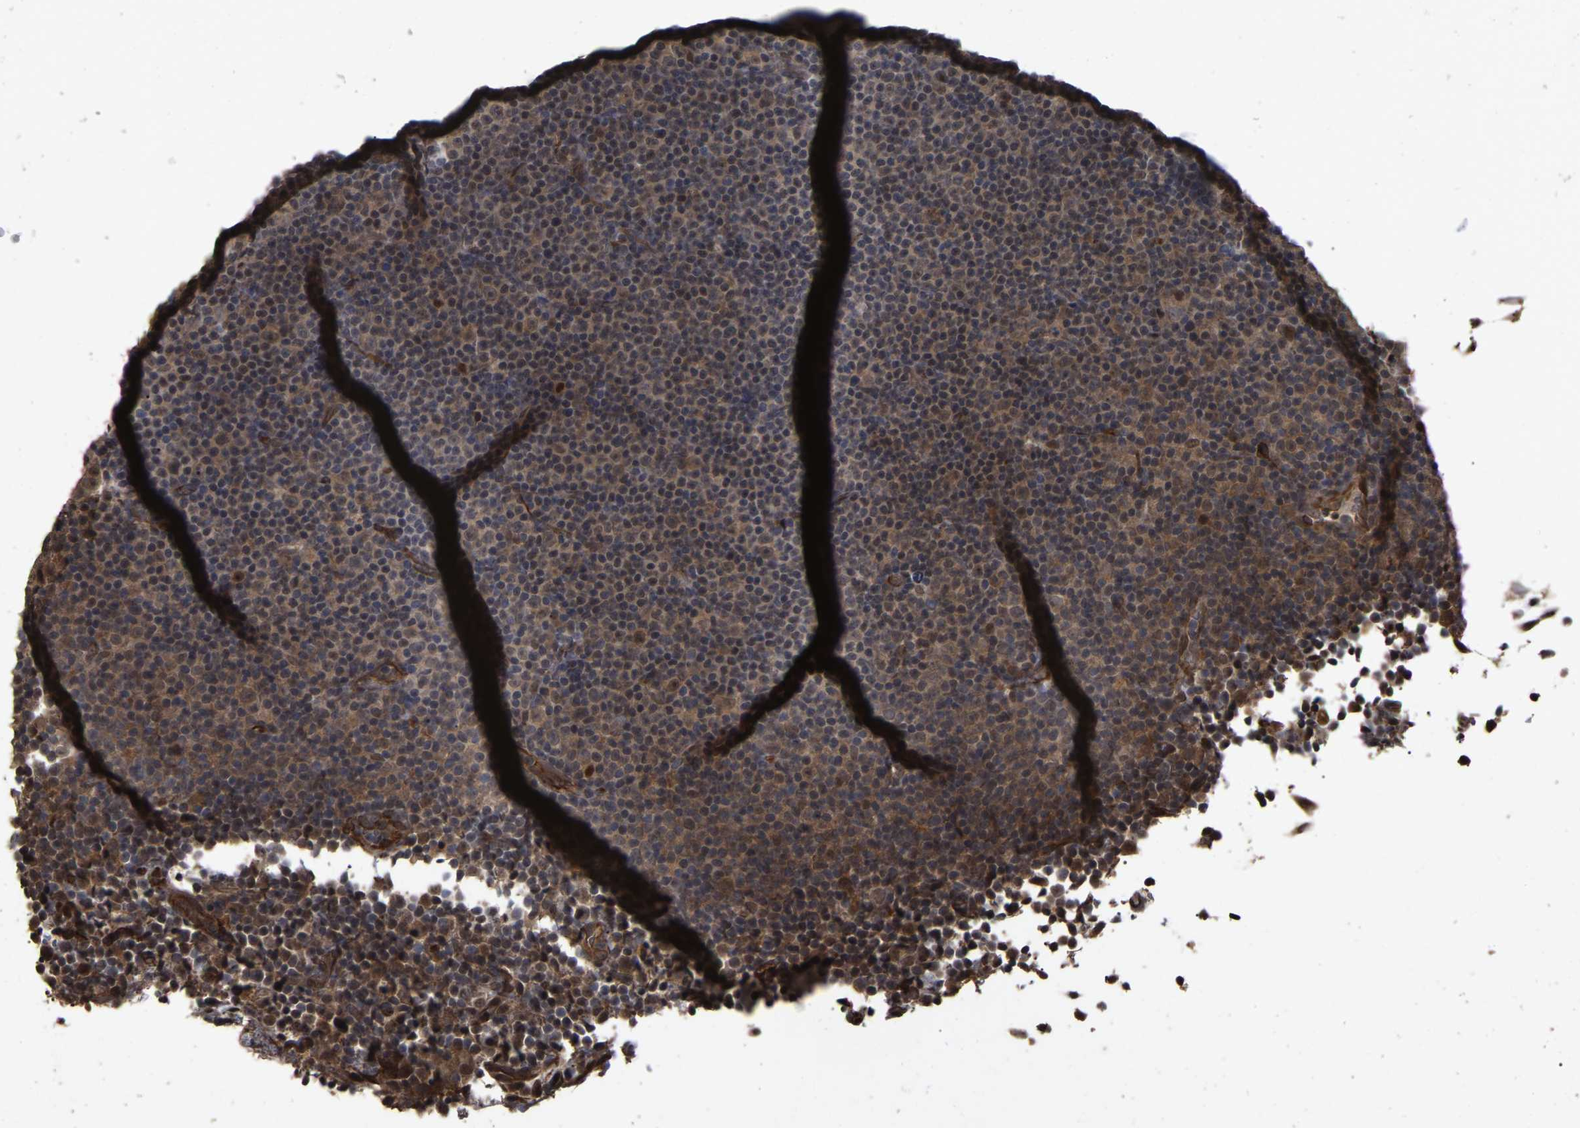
{"staining": {"intensity": "weak", "quantity": ">75%", "location": "cytoplasmic/membranous"}, "tissue": "lymphoma", "cell_type": "Tumor cells", "image_type": "cancer", "snomed": [{"axis": "morphology", "description": "Malignant lymphoma, non-Hodgkin's type, Low grade"}, {"axis": "topography", "description": "Lymph node"}], "caption": "High-magnification brightfield microscopy of lymphoma stained with DAB (brown) and counterstained with hematoxylin (blue). tumor cells exhibit weak cytoplasmic/membranous expression is identified in approximately>75% of cells. (DAB (3,3'-diaminobenzidine) IHC with brightfield microscopy, high magnification).", "gene": "FAM161B", "patient": {"sex": "female", "age": 67}}